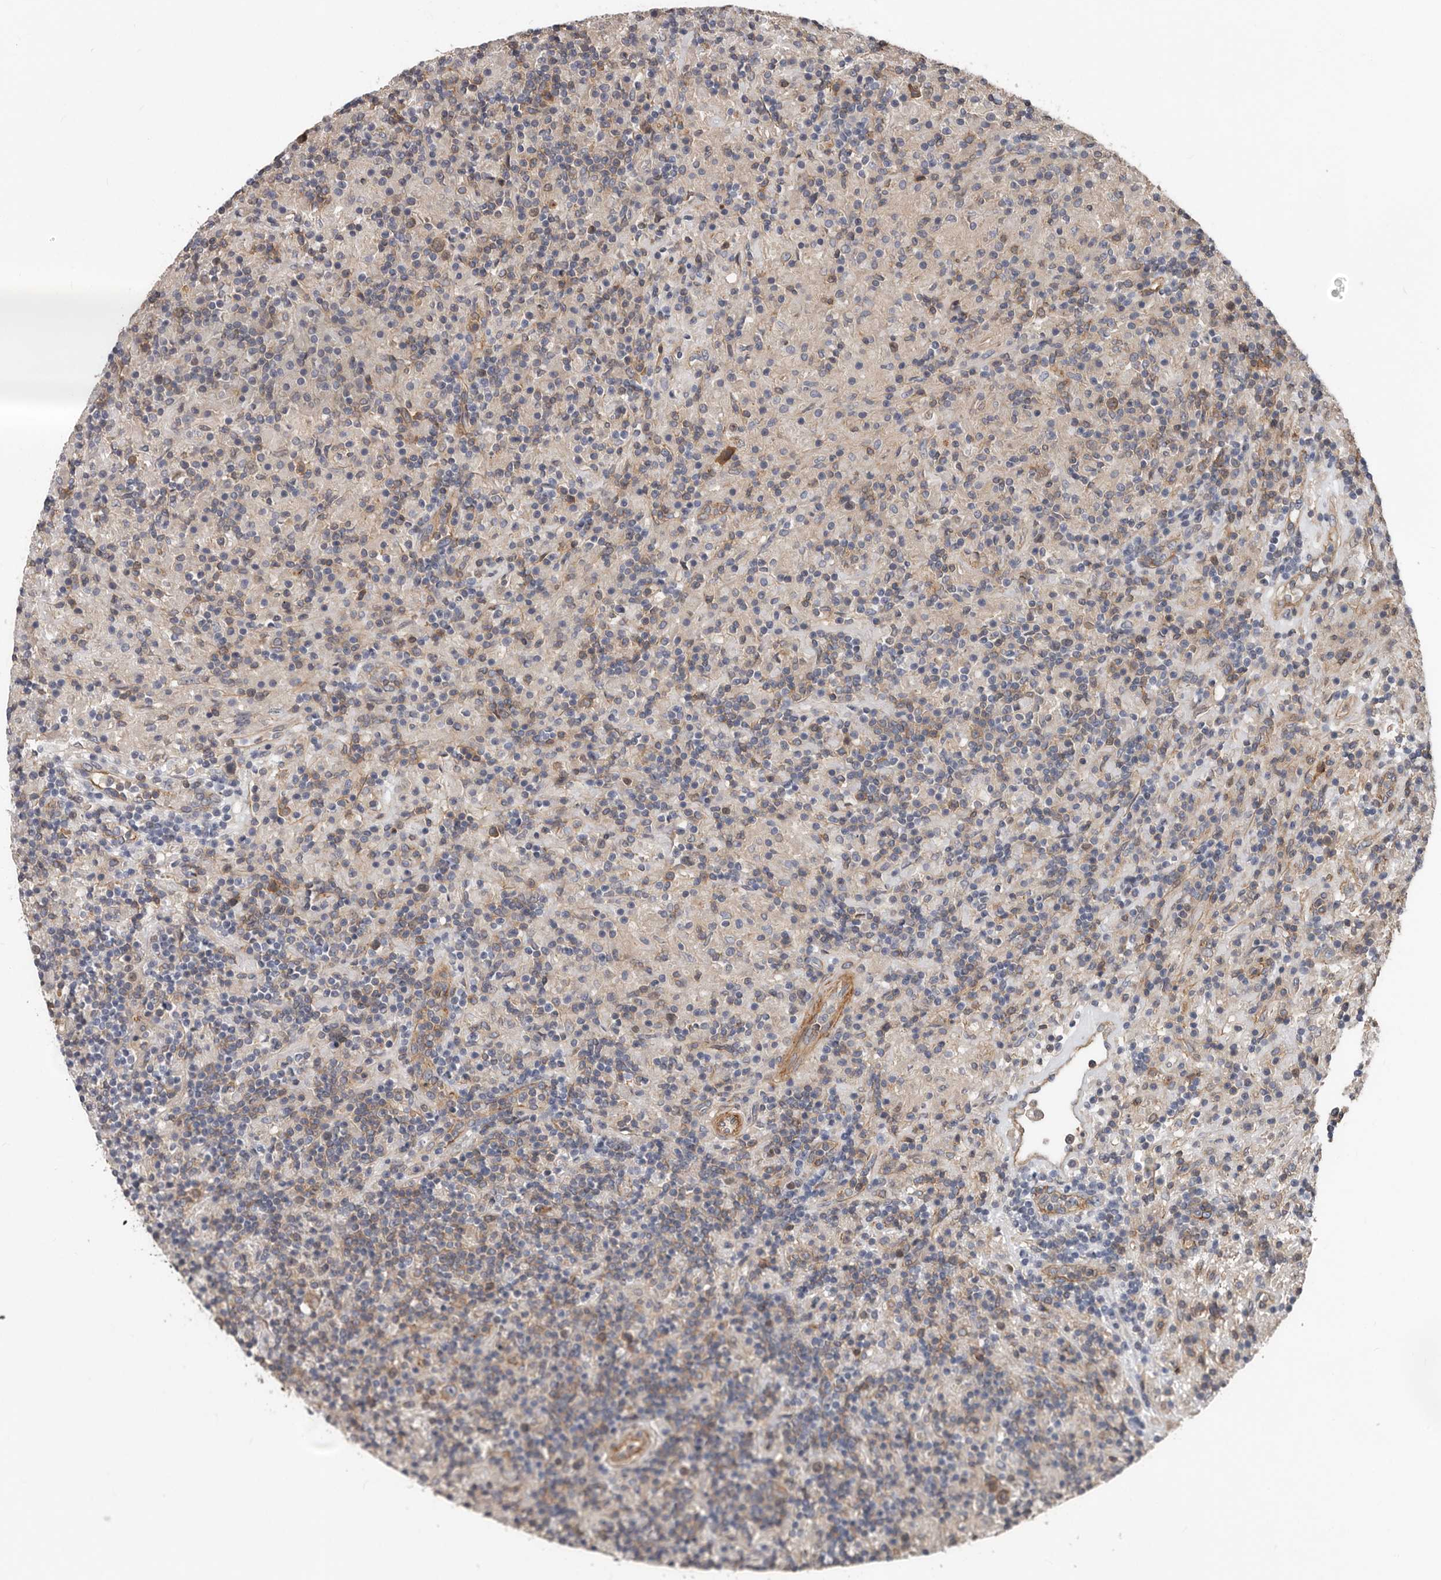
{"staining": {"intensity": "weak", "quantity": ">75%", "location": "cytoplasmic/membranous,nuclear"}, "tissue": "lymphoma", "cell_type": "Tumor cells", "image_type": "cancer", "snomed": [{"axis": "morphology", "description": "Hodgkin's disease, NOS"}, {"axis": "topography", "description": "Lymph node"}], "caption": "Protein positivity by immunohistochemistry demonstrates weak cytoplasmic/membranous and nuclear staining in approximately >75% of tumor cells in Hodgkin's disease.", "gene": "PNRC2", "patient": {"sex": "male", "age": 70}}